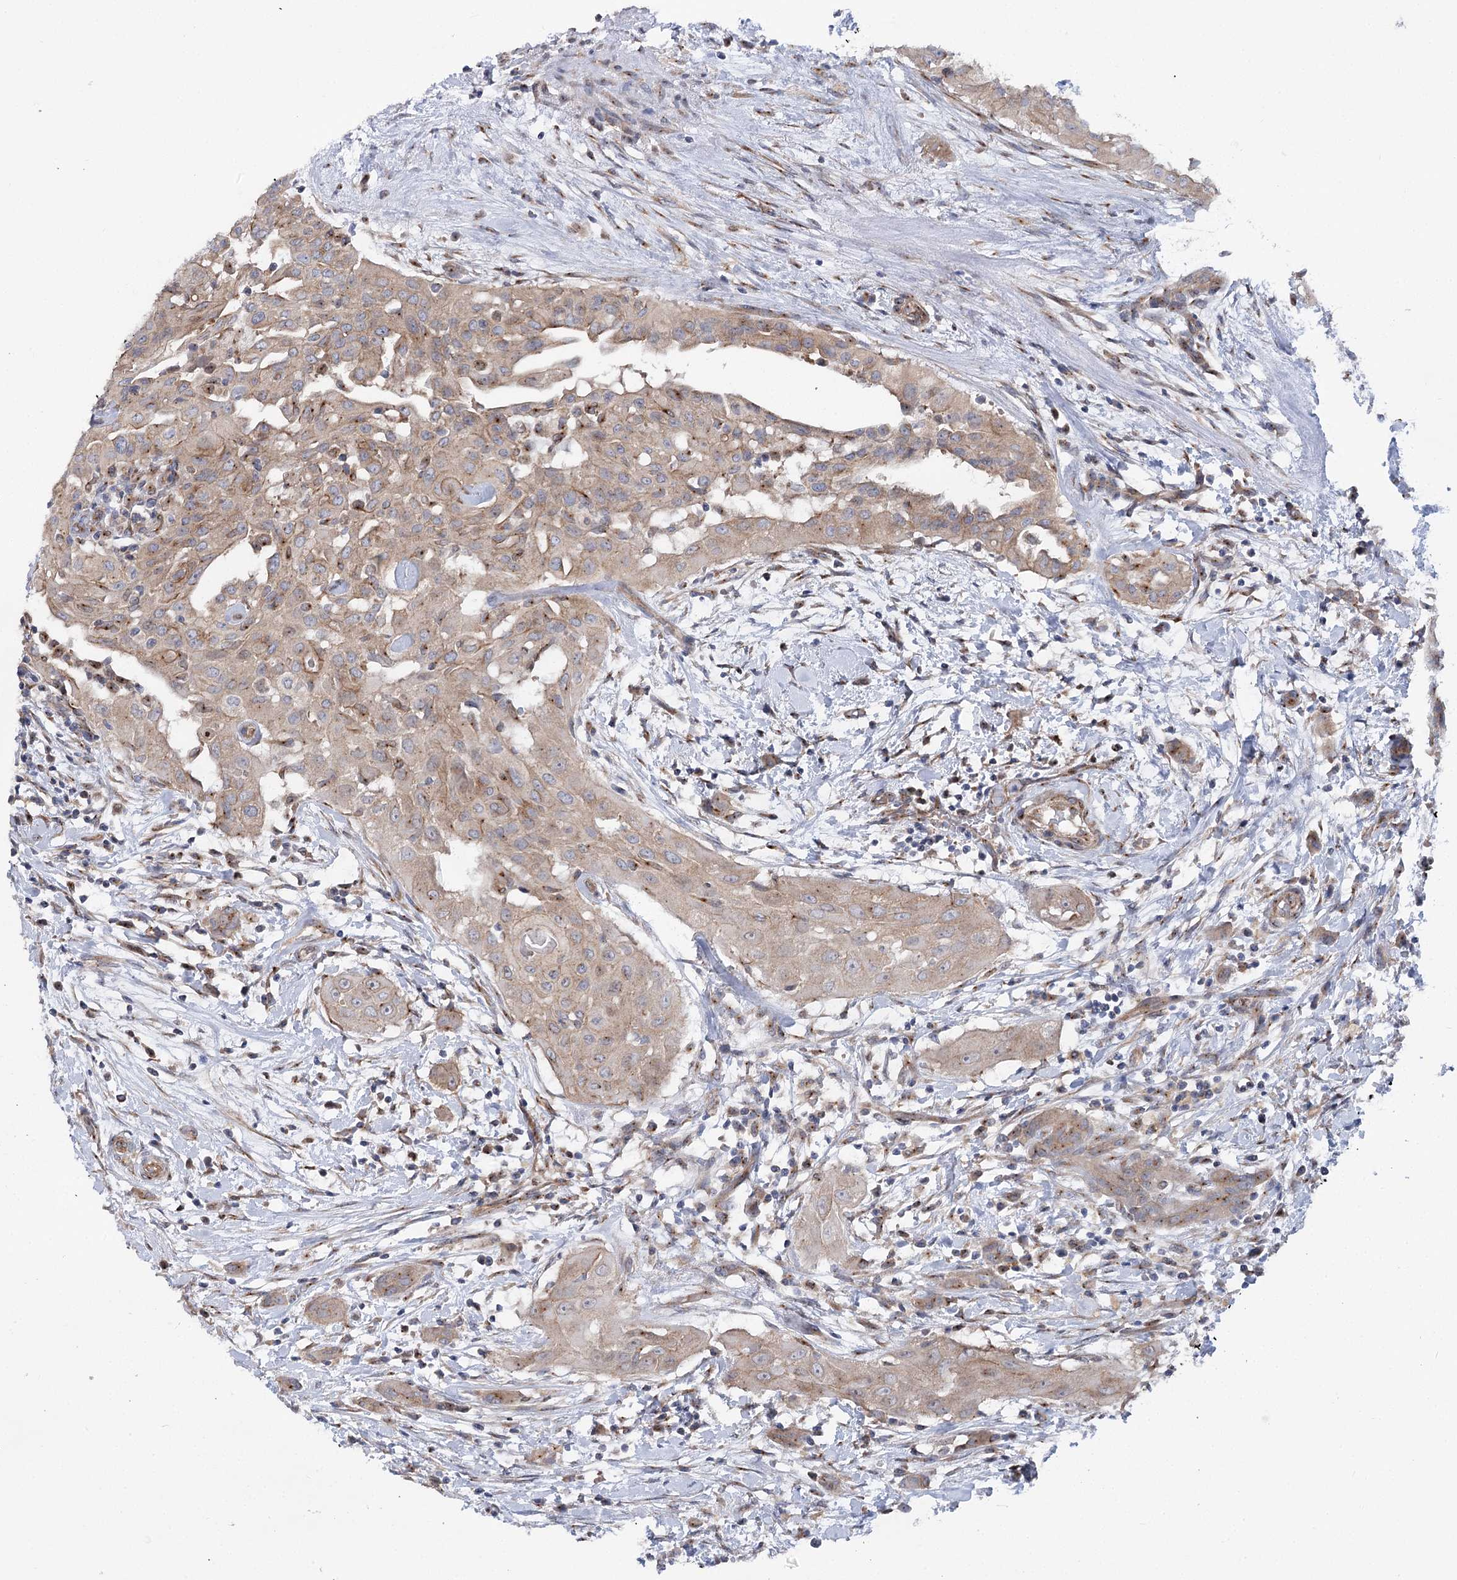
{"staining": {"intensity": "weak", "quantity": ">75%", "location": "cytoplasmic/membranous"}, "tissue": "thyroid cancer", "cell_type": "Tumor cells", "image_type": "cancer", "snomed": [{"axis": "morphology", "description": "Papillary adenocarcinoma, NOS"}, {"axis": "topography", "description": "Thyroid gland"}], "caption": "This is a photomicrograph of immunohistochemistry staining of papillary adenocarcinoma (thyroid), which shows weak expression in the cytoplasmic/membranous of tumor cells.", "gene": "SCN11A", "patient": {"sex": "female", "age": 59}}